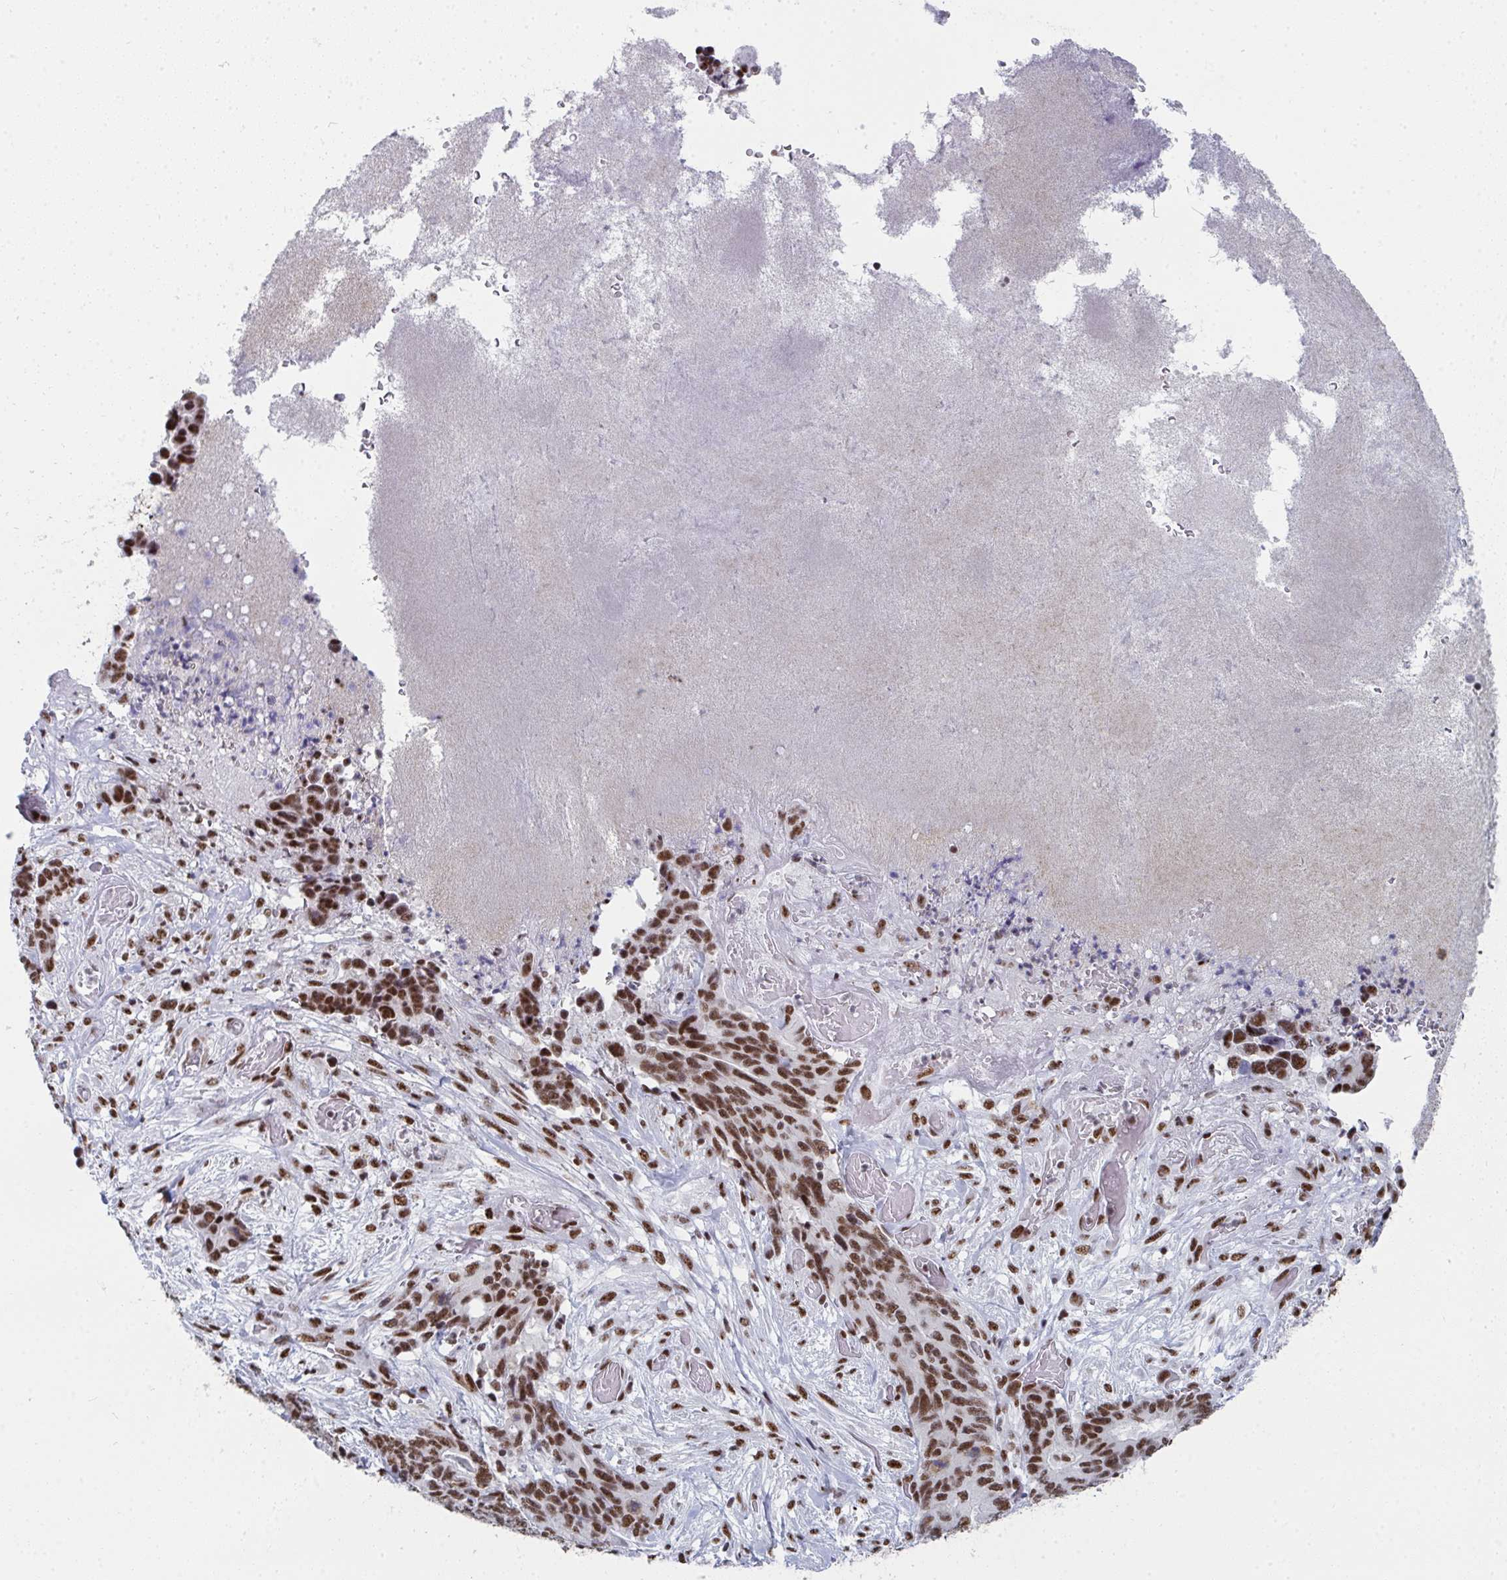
{"staining": {"intensity": "moderate", "quantity": ">75%", "location": "nuclear"}, "tissue": "stomach cancer", "cell_type": "Tumor cells", "image_type": "cancer", "snomed": [{"axis": "morphology", "description": "Normal tissue, NOS"}, {"axis": "morphology", "description": "Adenocarcinoma, NOS"}, {"axis": "topography", "description": "Stomach"}], "caption": "Moderate nuclear staining for a protein is identified in approximately >75% of tumor cells of stomach cancer using immunohistochemistry (IHC).", "gene": "SNRNP70", "patient": {"sex": "female", "age": 64}}